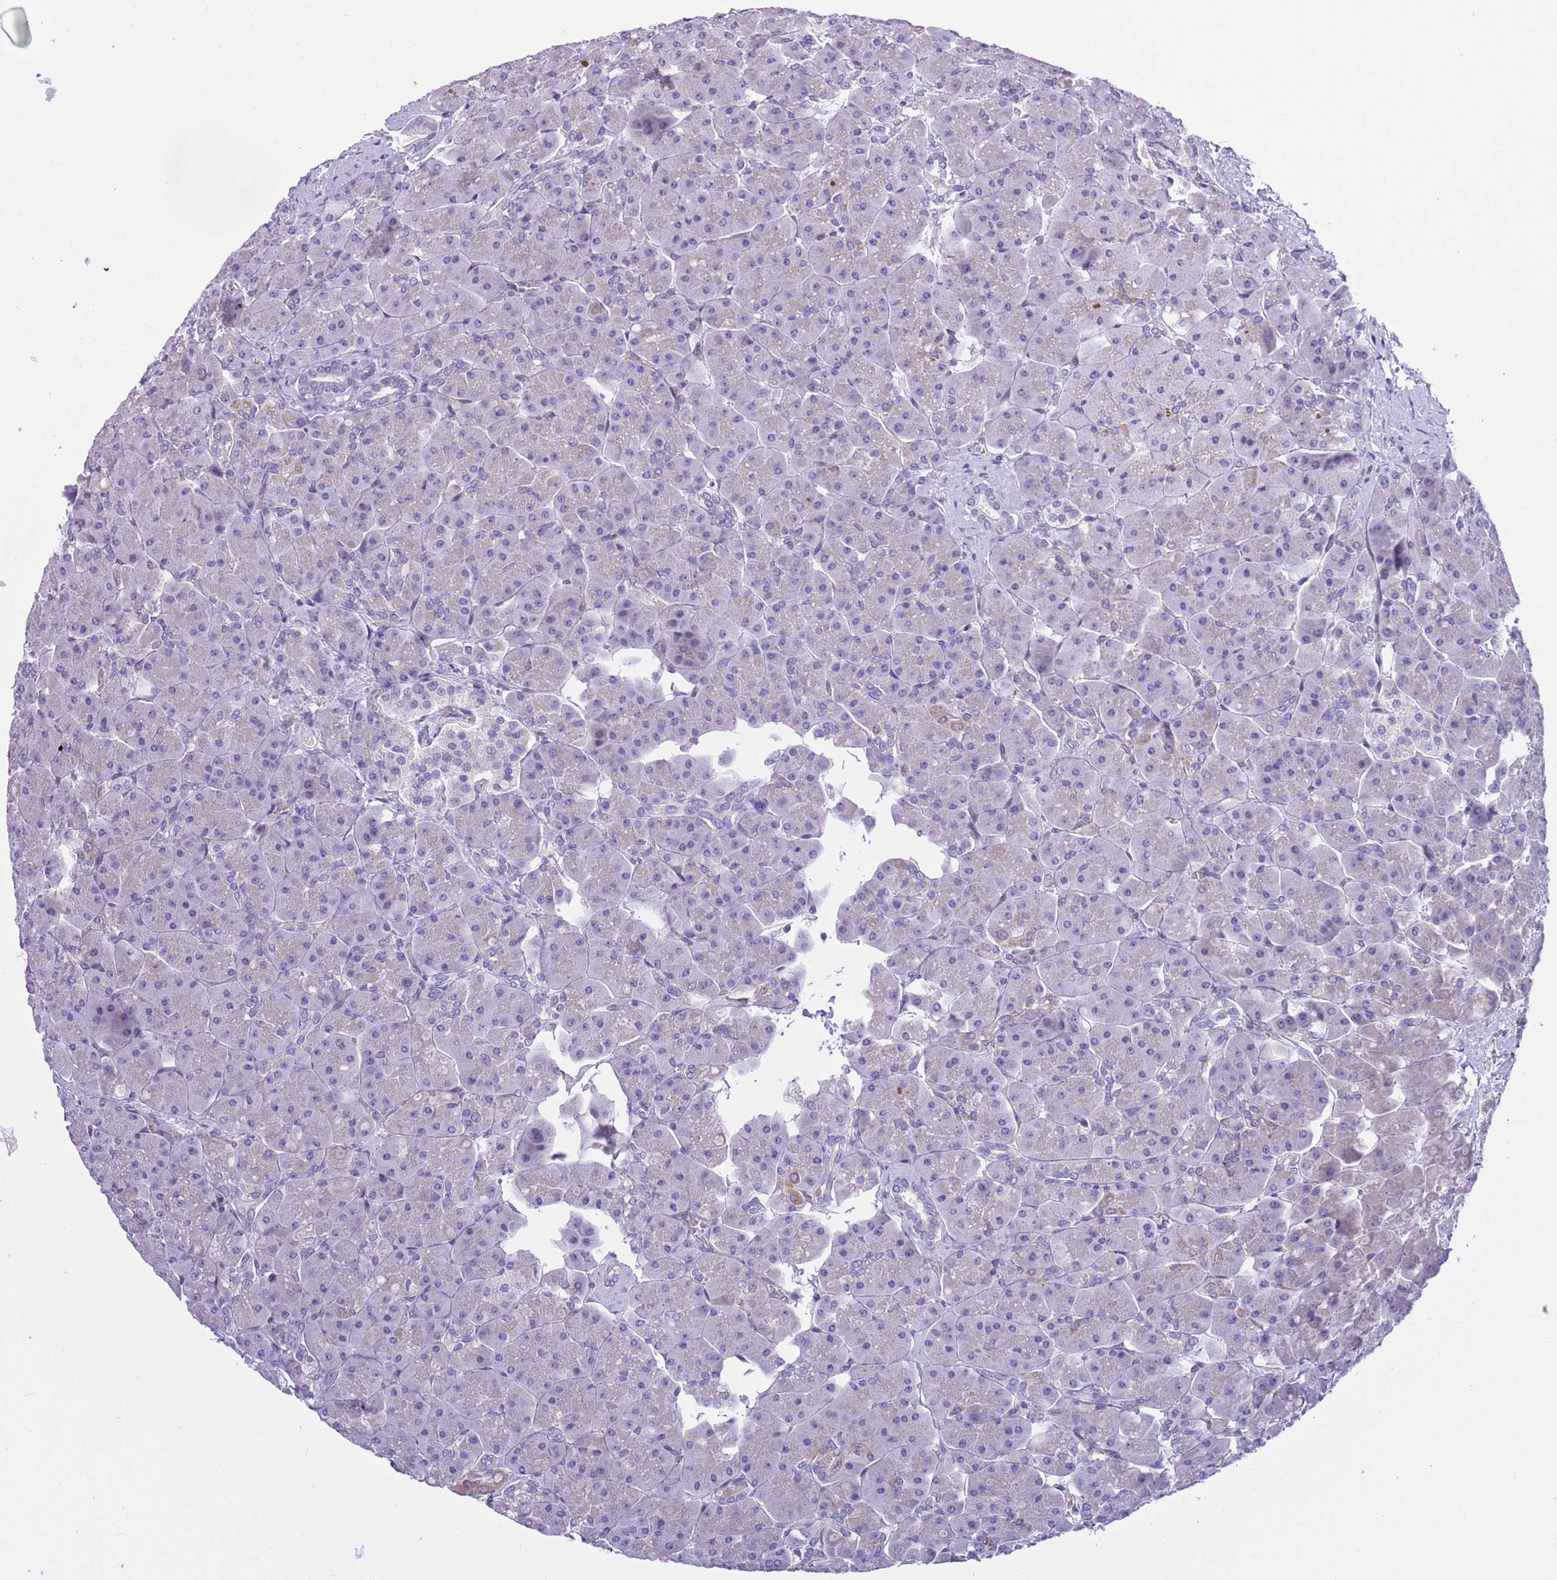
{"staining": {"intensity": "negative", "quantity": "none", "location": "none"}, "tissue": "pancreas", "cell_type": "Exocrine glandular cells", "image_type": "normal", "snomed": [{"axis": "morphology", "description": "Normal tissue, NOS"}, {"axis": "topography", "description": "Pancreas"}], "caption": "Exocrine glandular cells show no significant protein positivity in benign pancreas. (DAB IHC, high magnification).", "gene": "NET1", "patient": {"sex": "male", "age": 66}}